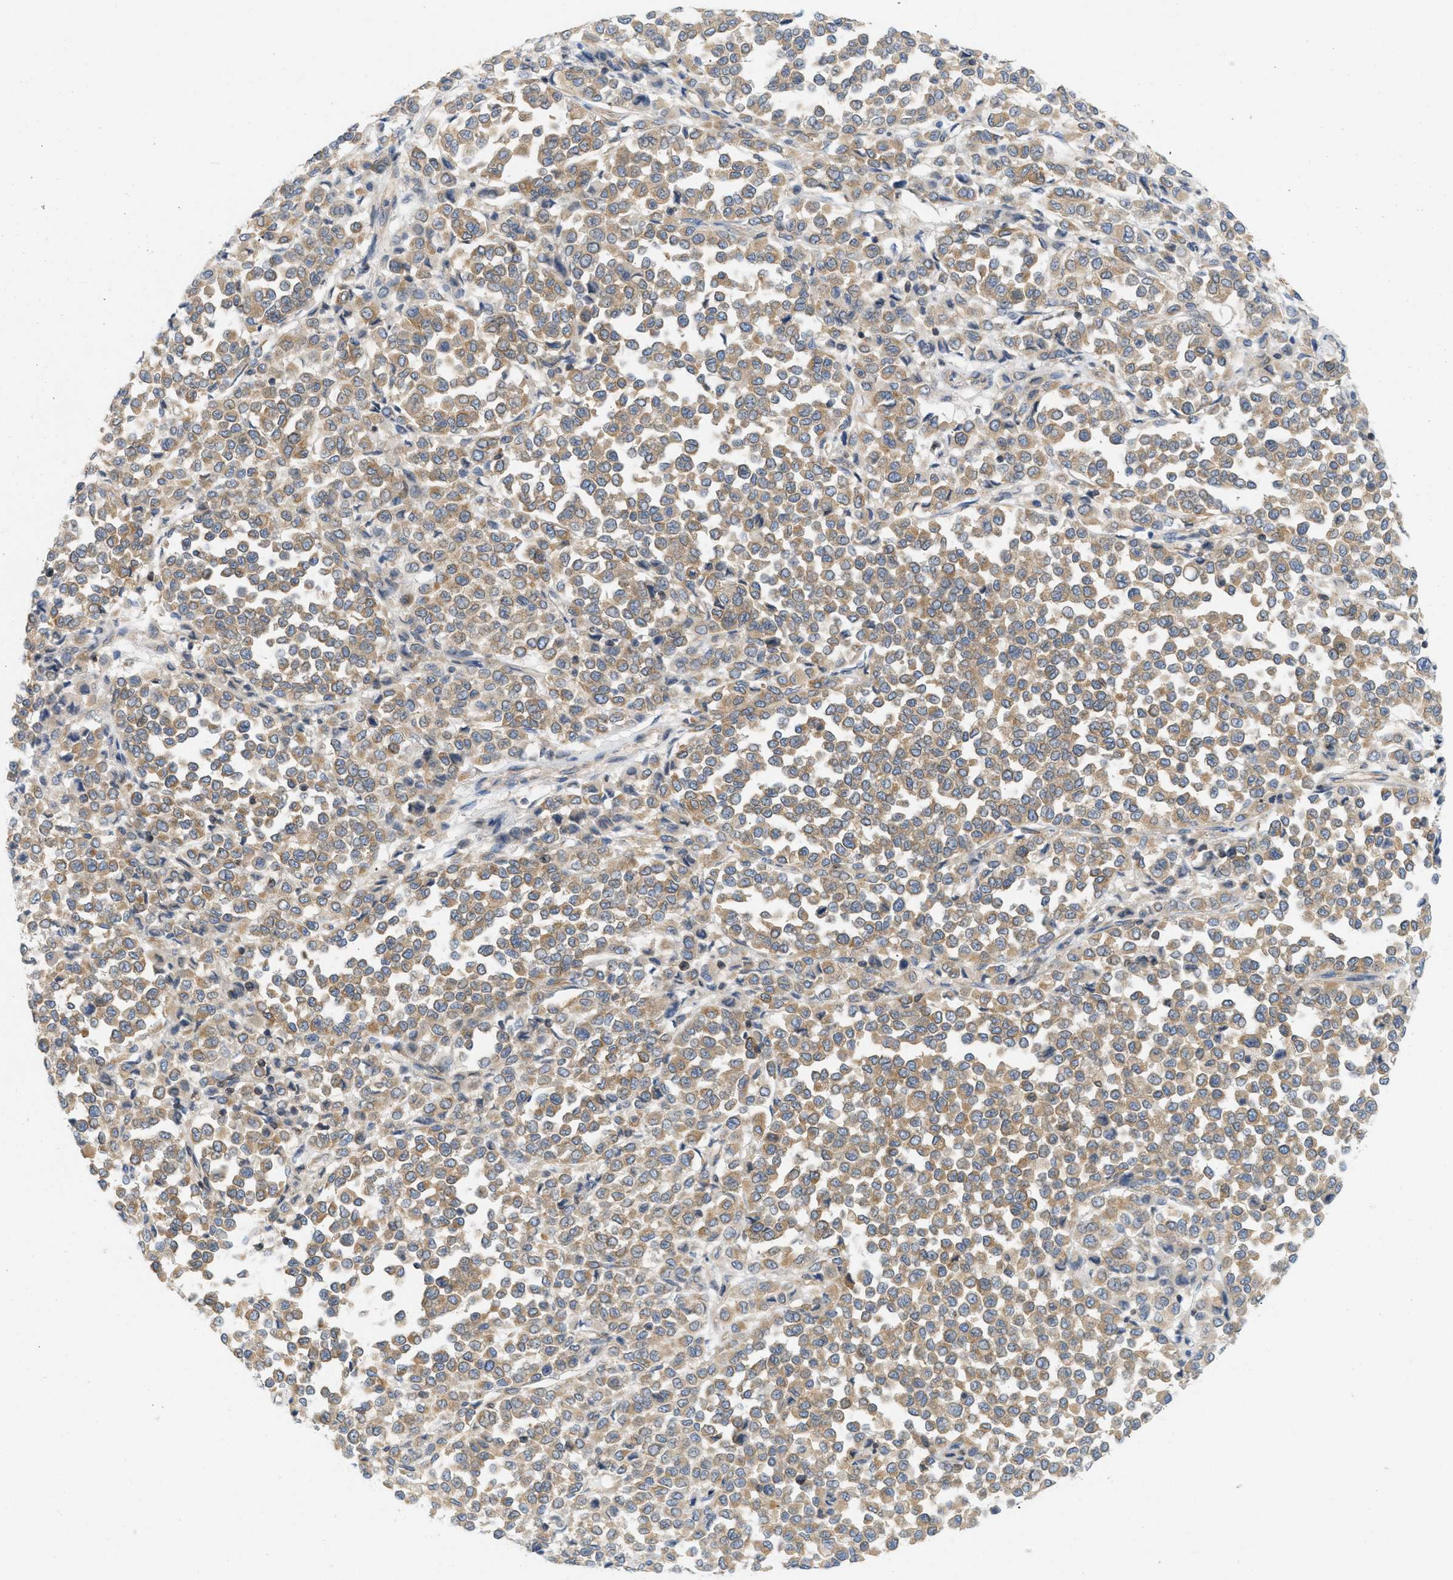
{"staining": {"intensity": "moderate", "quantity": ">75%", "location": "cytoplasmic/membranous"}, "tissue": "melanoma", "cell_type": "Tumor cells", "image_type": "cancer", "snomed": [{"axis": "morphology", "description": "Malignant melanoma, Metastatic site"}, {"axis": "topography", "description": "Pancreas"}], "caption": "Immunohistochemistry photomicrograph of human melanoma stained for a protein (brown), which shows medium levels of moderate cytoplasmic/membranous staining in about >75% of tumor cells.", "gene": "STRN", "patient": {"sex": "female", "age": 30}}